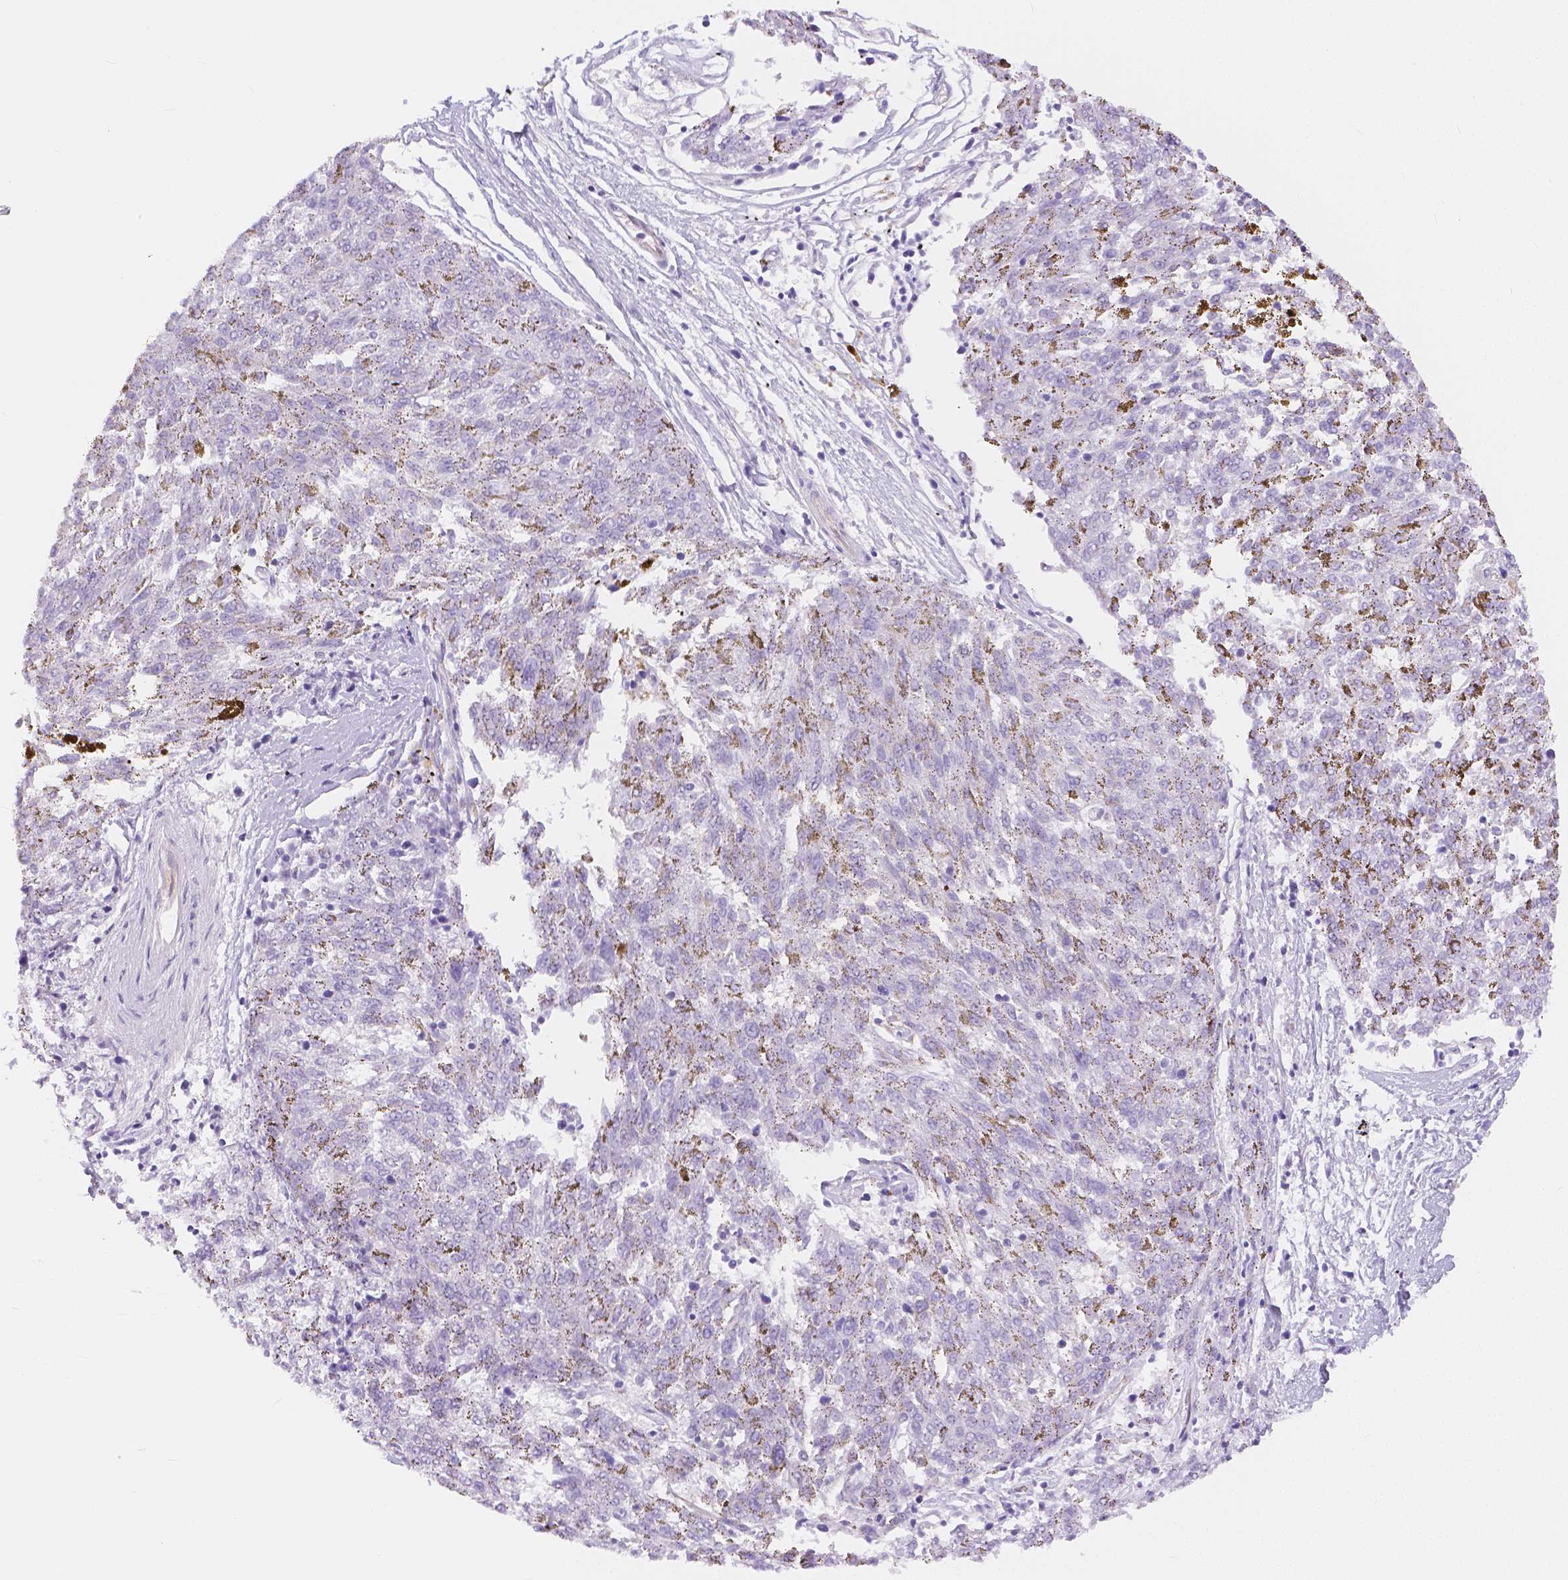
{"staining": {"intensity": "negative", "quantity": "none", "location": "none"}, "tissue": "melanoma", "cell_type": "Tumor cells", "image_type": "cancer", "snomed": [{"axis": "morphology", "description": "Malignant melanoma, NOS"}, {"axis": "topography", "description": "Skin"}], "caption": "Micrograph shows no protein positivity in tumor cells of malignant melanoma tissue.", "gene": "SLC27A5", "patient": {"sex": "female", "age": 72}}